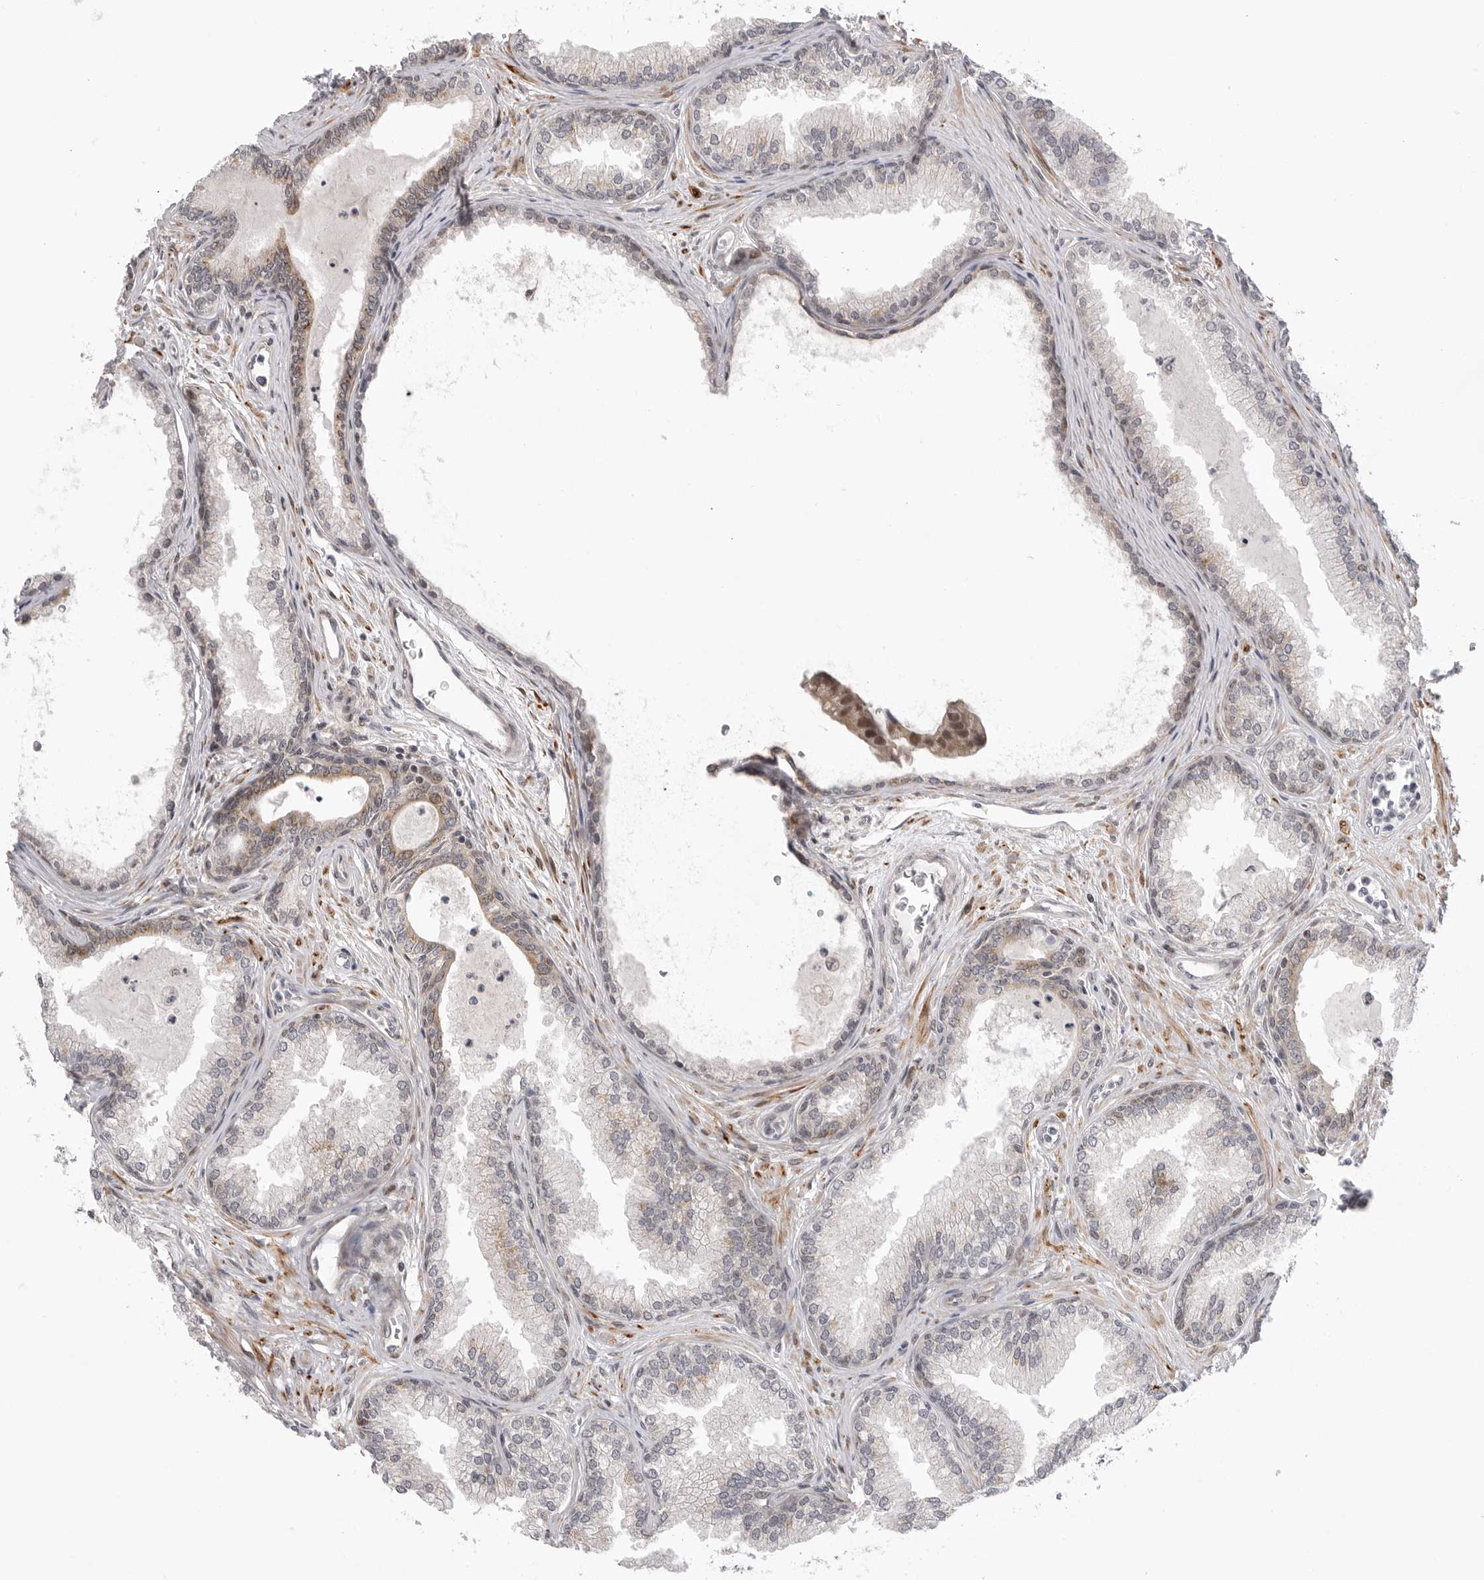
{"staining": {"intensity": "moderate", "quantity": "25%-75%", "location": "cytoplasmic/membranous,nuclear"}, "tissue": "prostate cancer", "cell_type": "Tumor cells", "image_type": "cancer", "snomed": [{"axis": "morphology", "description": "Adenocarcinoma, High grade"}, {"axis": "topography", "description": "Prostate"}], "caption": "Immunohistochemical staining of human prostate cancer demonstrates medium levels of moderate cytoplasmic/membranous and nuclear protein staining in approximately 25%-75% of tumor cells.", "gene": "GGT6", "patient": {"sex": "male", "age": 70}}